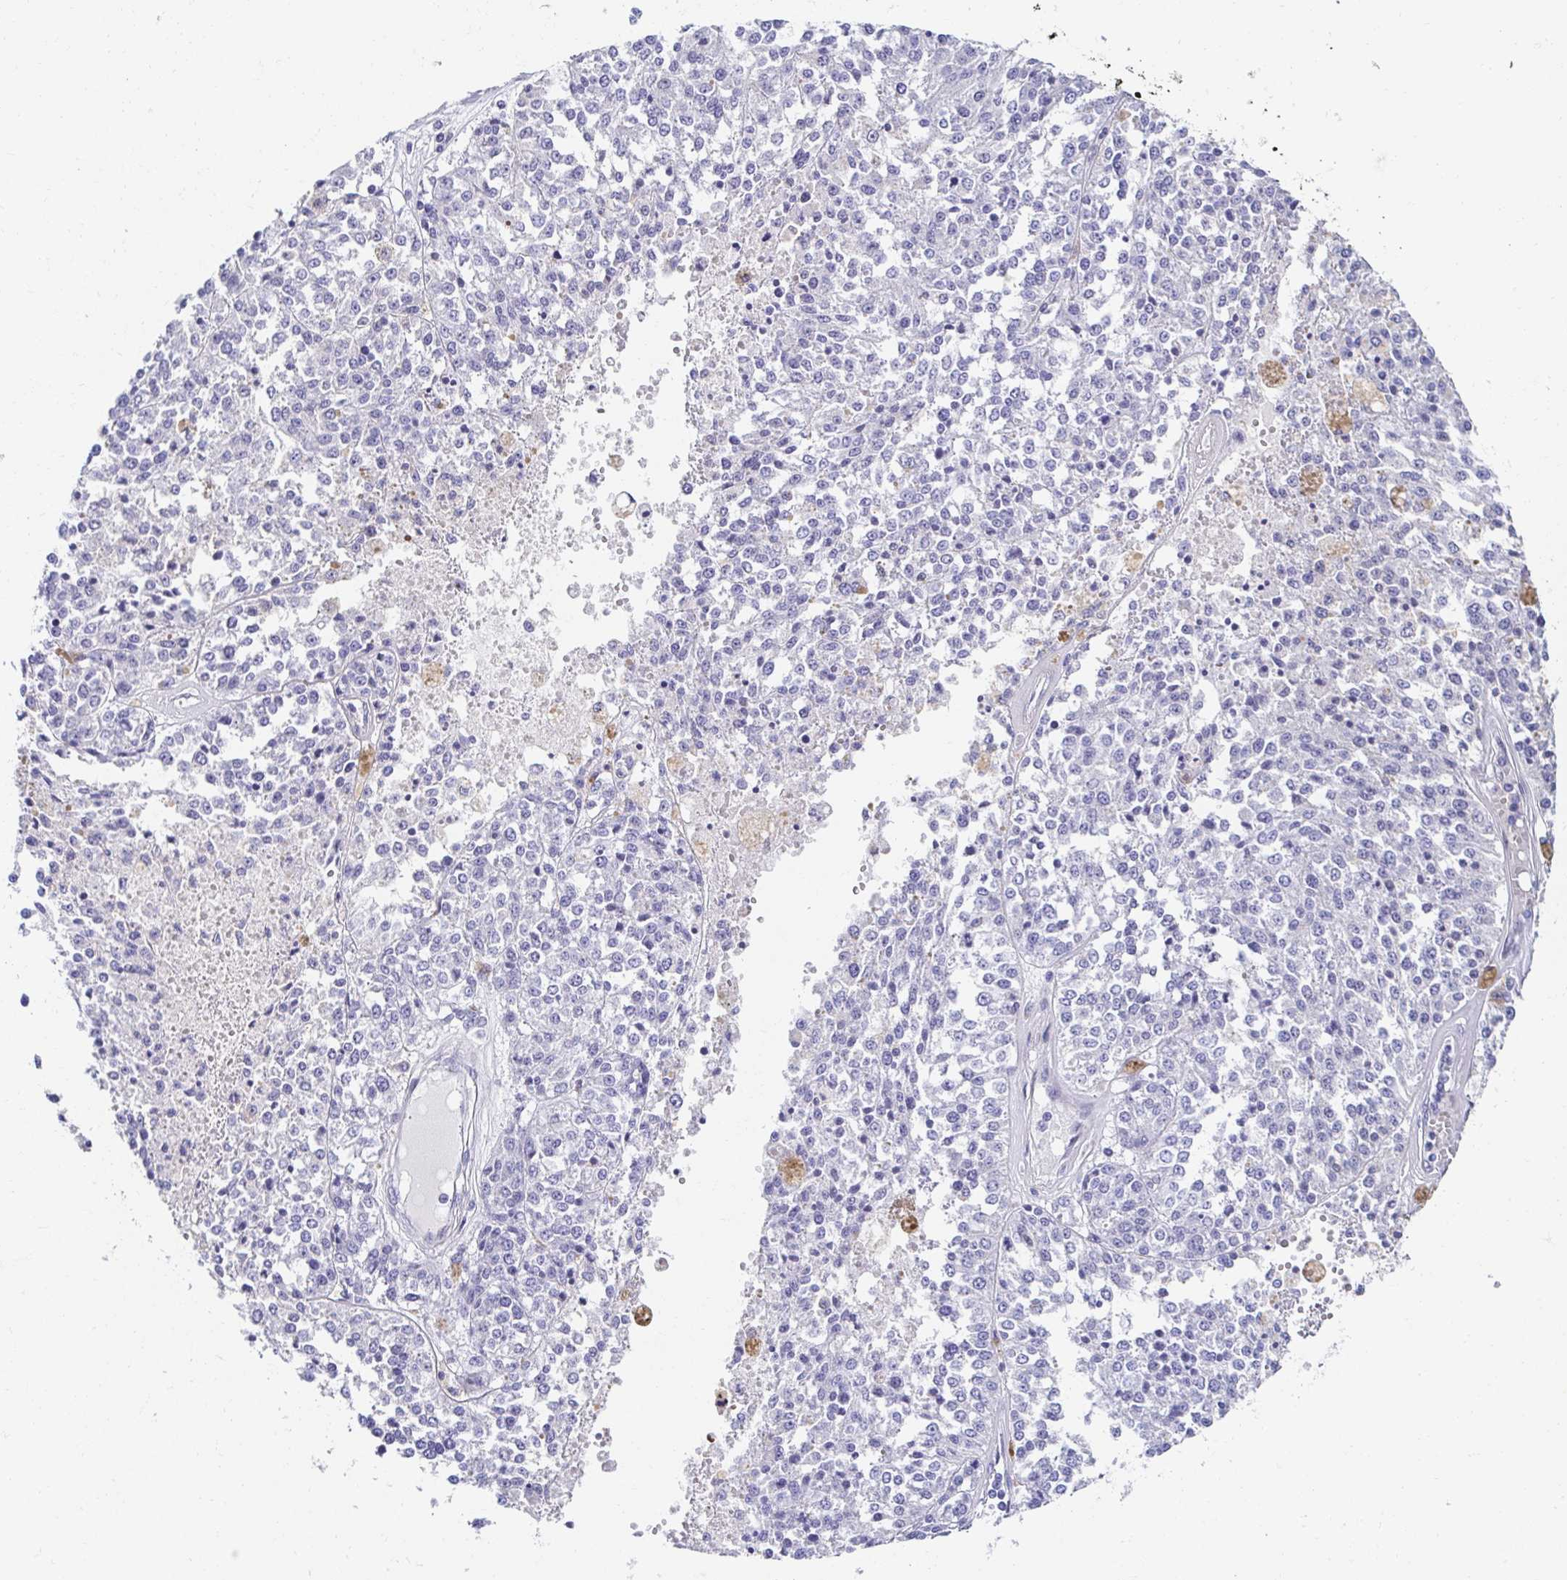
{"staining": {"intensity": "negative", "quantity": "none", "location": "none"}, "tissue": "melanoma", "cell_type": "Tumor cells", "image_type": "cancer", "snomed": [{"axis": "morphology", "description": "Malignant melanoma, Metastatic site"}, {"axis": "topography", "description": "Lymph node"}], "caption": "This is an immunohistochemistry photomicrograph of human malignant melanoma (metastatic site). There is no expression in tumor cells.", "gene": "AKAP14", "patient": {"sex": "female", "age": 64}}